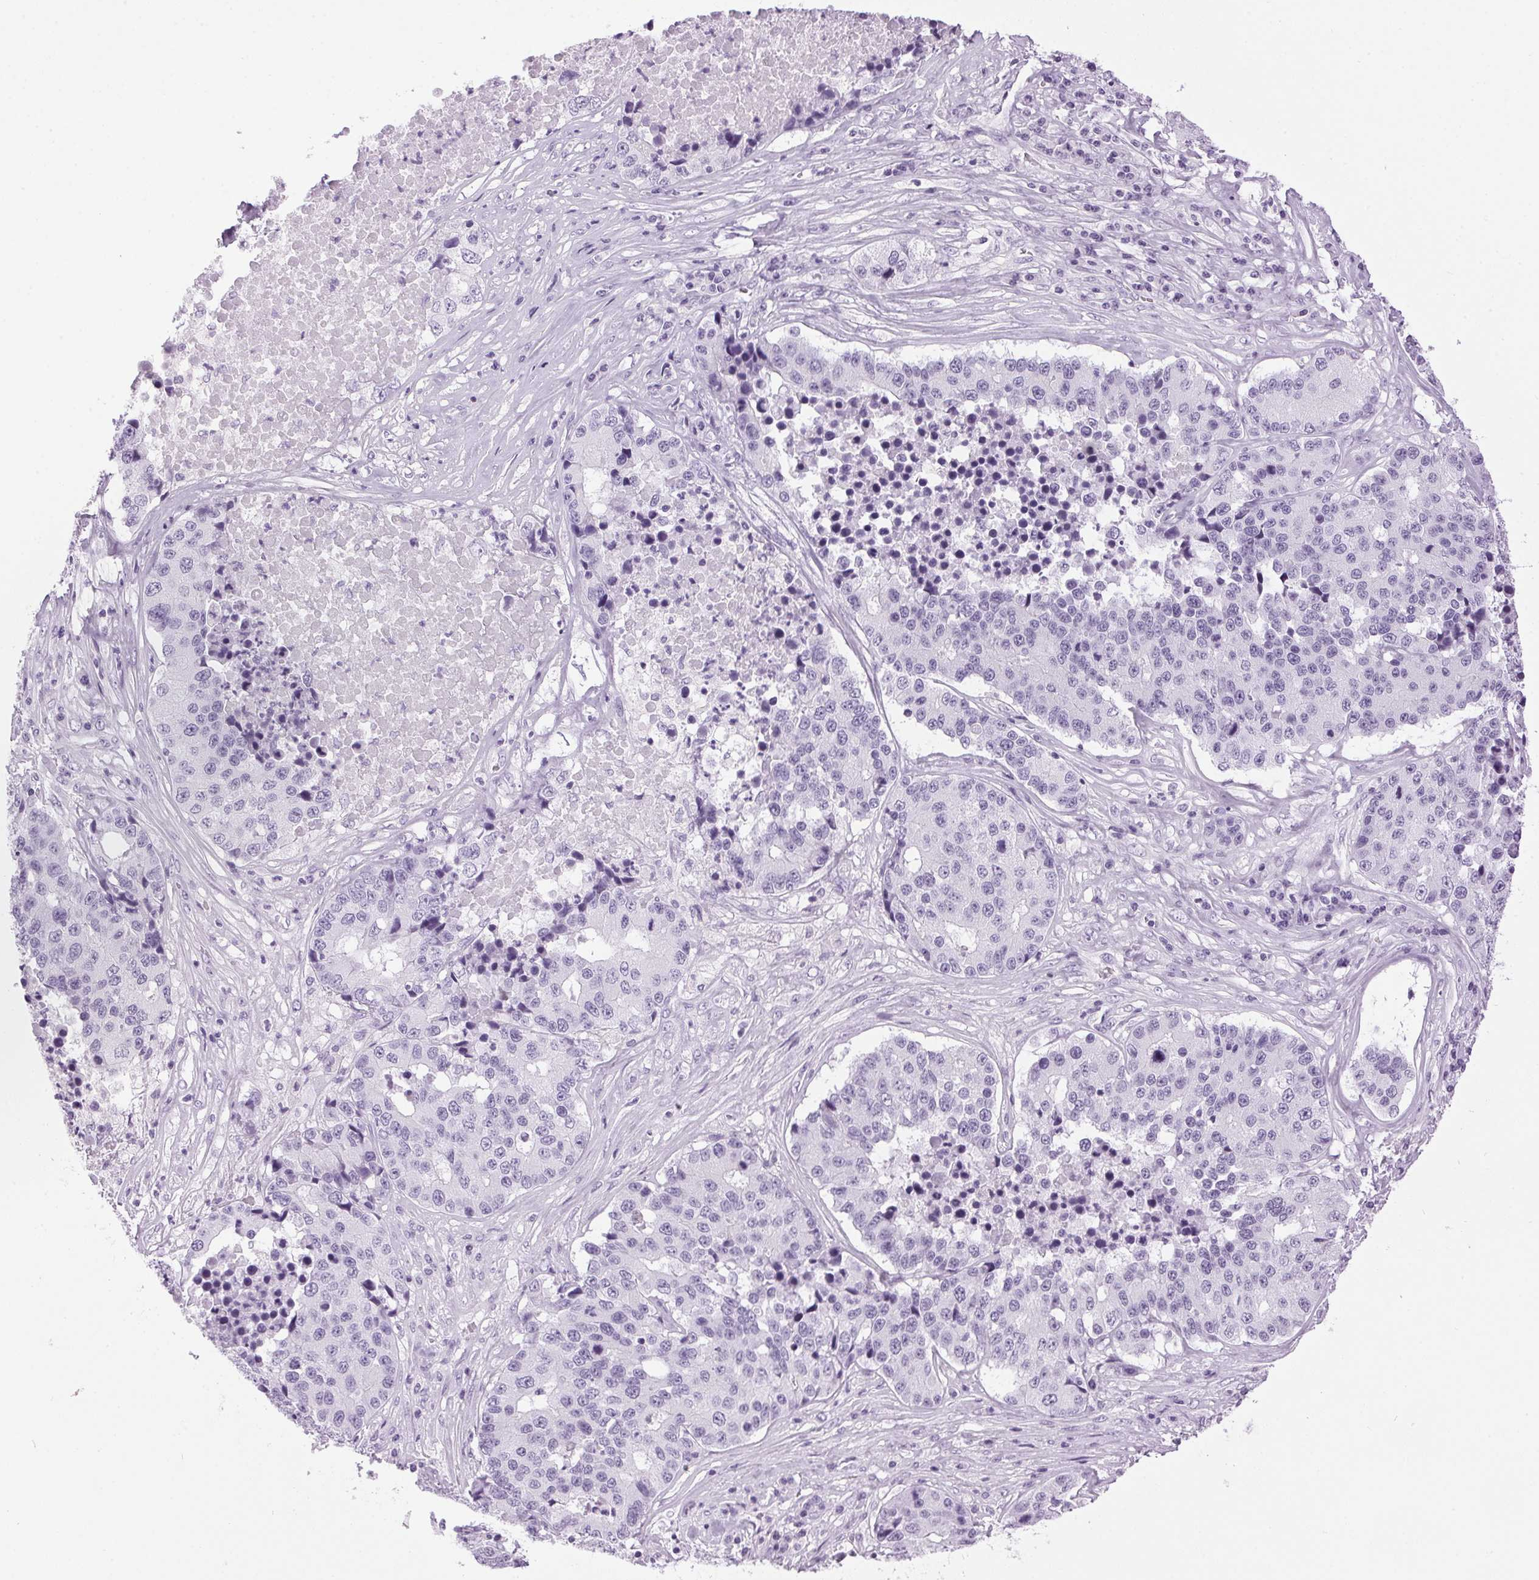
{"staining": {"intensity": "negative", "quantity": "none", "location": "none"}, "tissue": "stomach cancer", "cell_type": "Tumor cells", "image_type": "cancer", "snomed": [{"axis": "morphology", "description": "Adenocarcinoma, NOS"}, {"axis": "topography", "description": "Stomach"}], "caption": "This is an immunohistochemistry image of stomach cancer. There is no staining in tumor cells.", "gene": "SP7", "patient": {"sex": "male", "age": 71}}